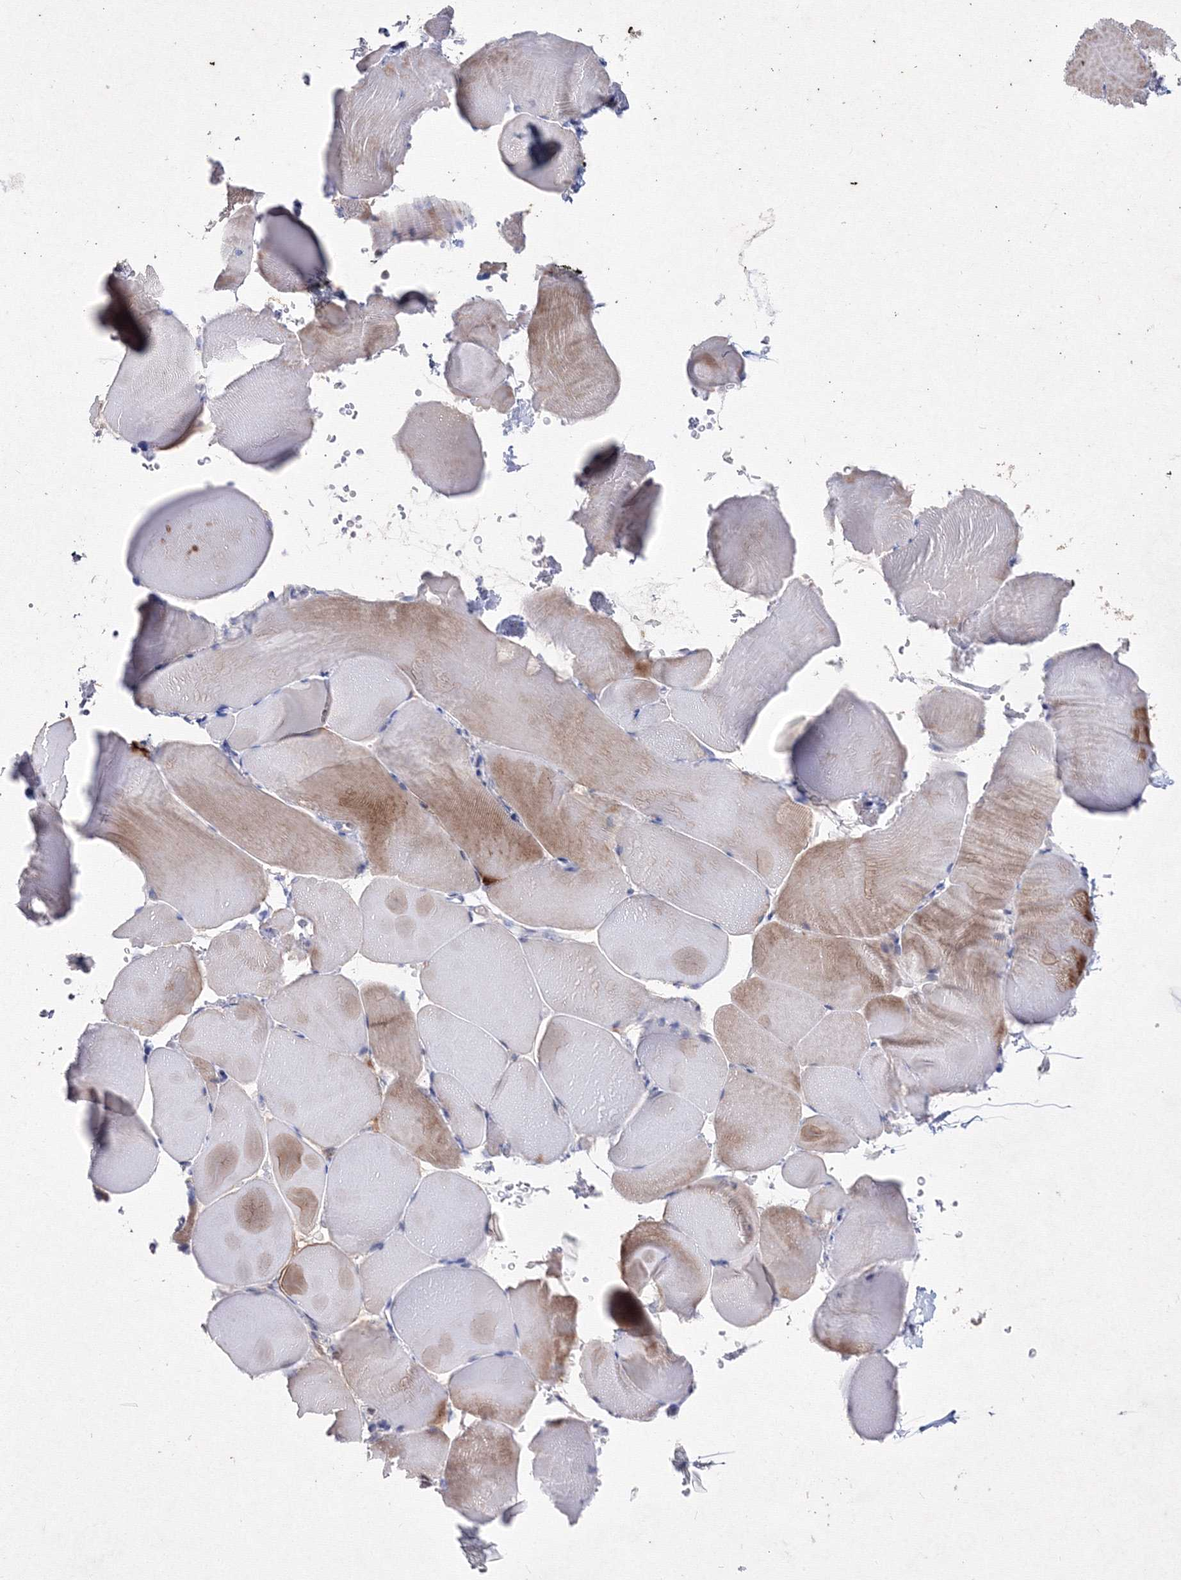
{"staining": {"intensity": "moderate", "quantity": ">75%", "location": "cytoplasmic/membranous"}, "tissue": "skeletal muscle", "cell_type": "Myocytes", "image_type": "normal", "snomed": [{"axis": "morphology", "description": "Normal tissue, NOS"}, {"axis": "topography", "description": "Skeletal muscle"}, {"axis": "topography", "description": "Parathyroid gland"}], "caption": "An image of skeletal muscle stained for a protein shows moderate cytoplasmic/membranous brown staining in myocytes. (Brightfield microscopy of DAB IHC at high magnification).", "gene": "SMIM29", "patient": {"sex": "female", "age": 37}}